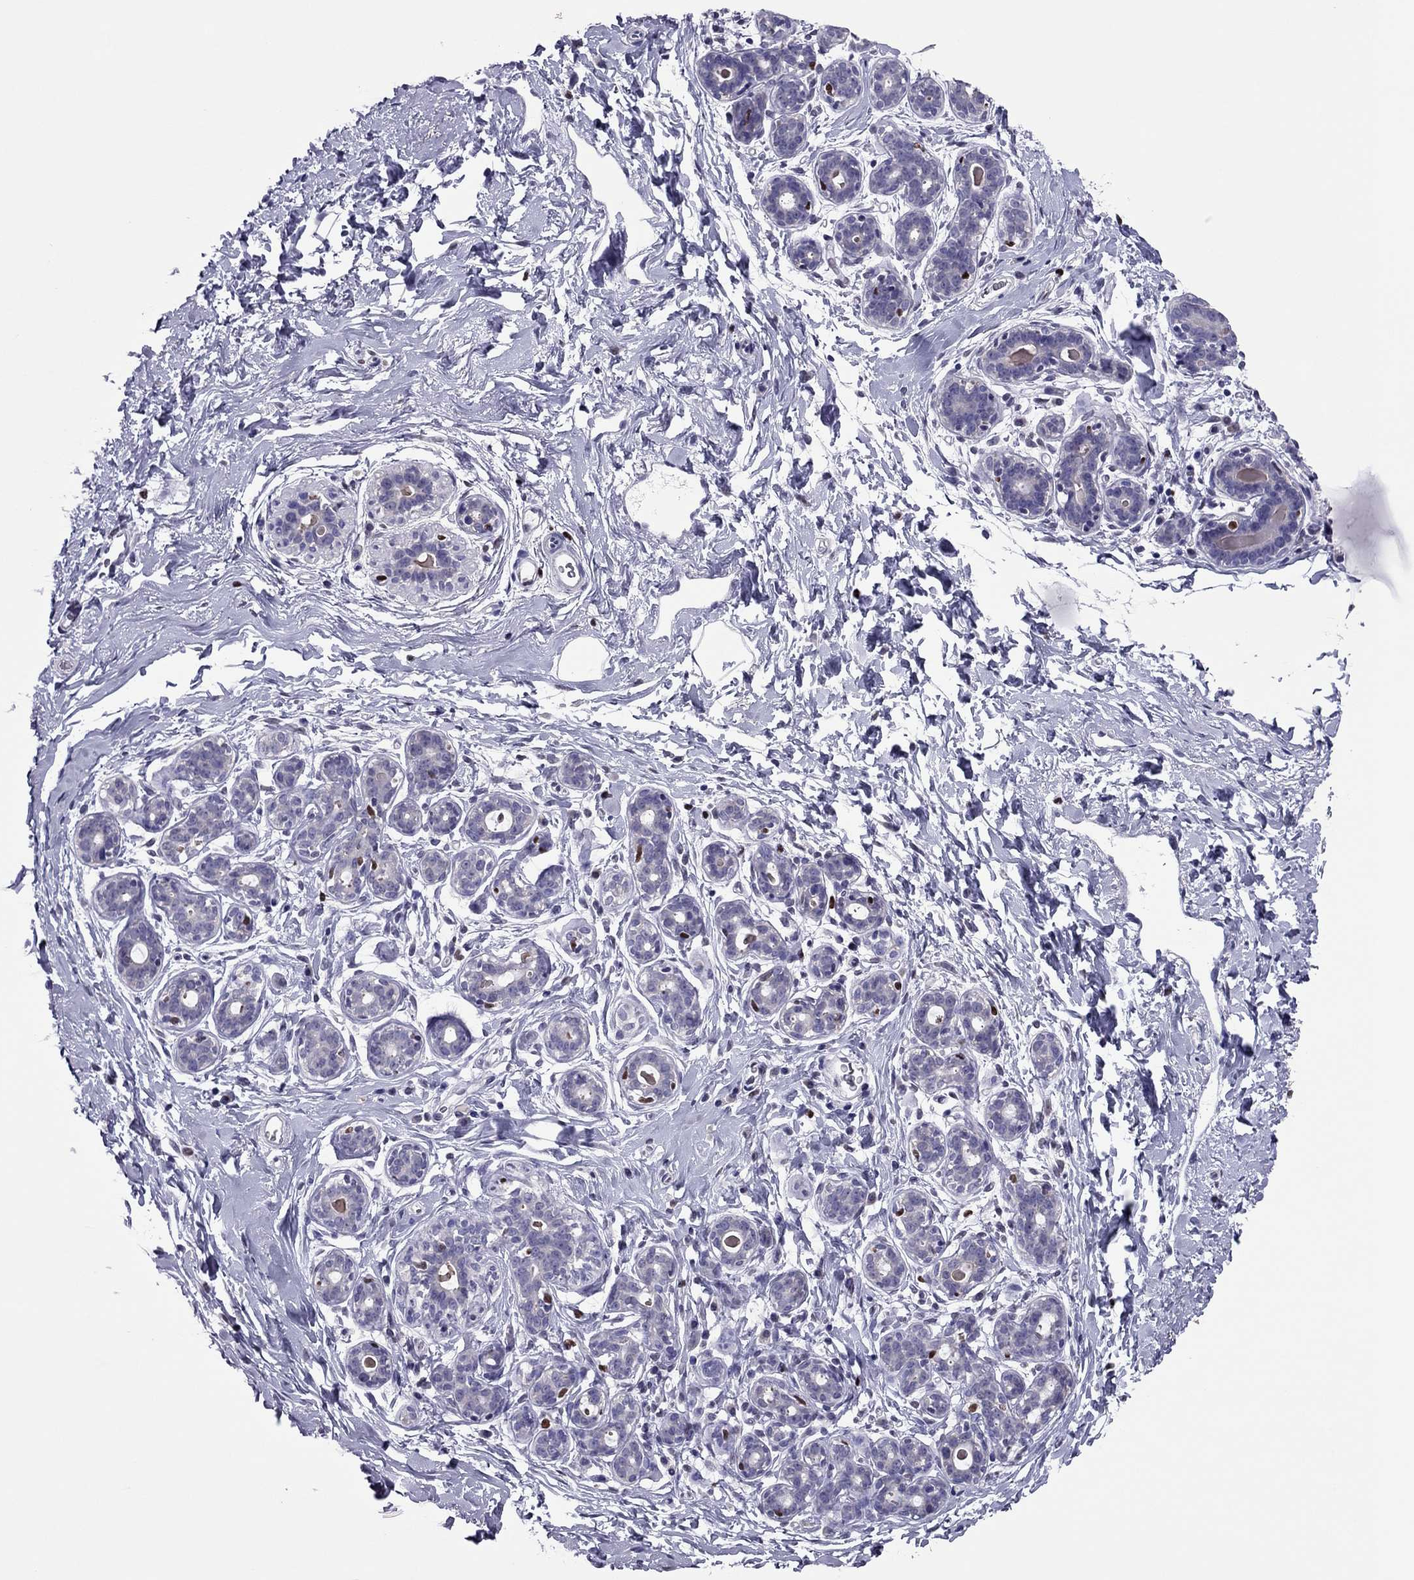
{"staining": {"intensity": "negative", "quantity": "none", "location": "none"}, "tissue": "breast", "cell_type": "Adipocytes", "image_type": "normal", "snomed": [{"axis": "morphology", "description": "Normal tissue, NOS"}, {"axis": "topography", "description": "Breast"}], "caption": "Histopathology image shows no significant protein staining in adipocytes of unremarkable breast. (DAB immunohistochemistry (IHC), high magnification).", "gene": "SPINT3", "patient": {"sex": "female", "age": 43}}